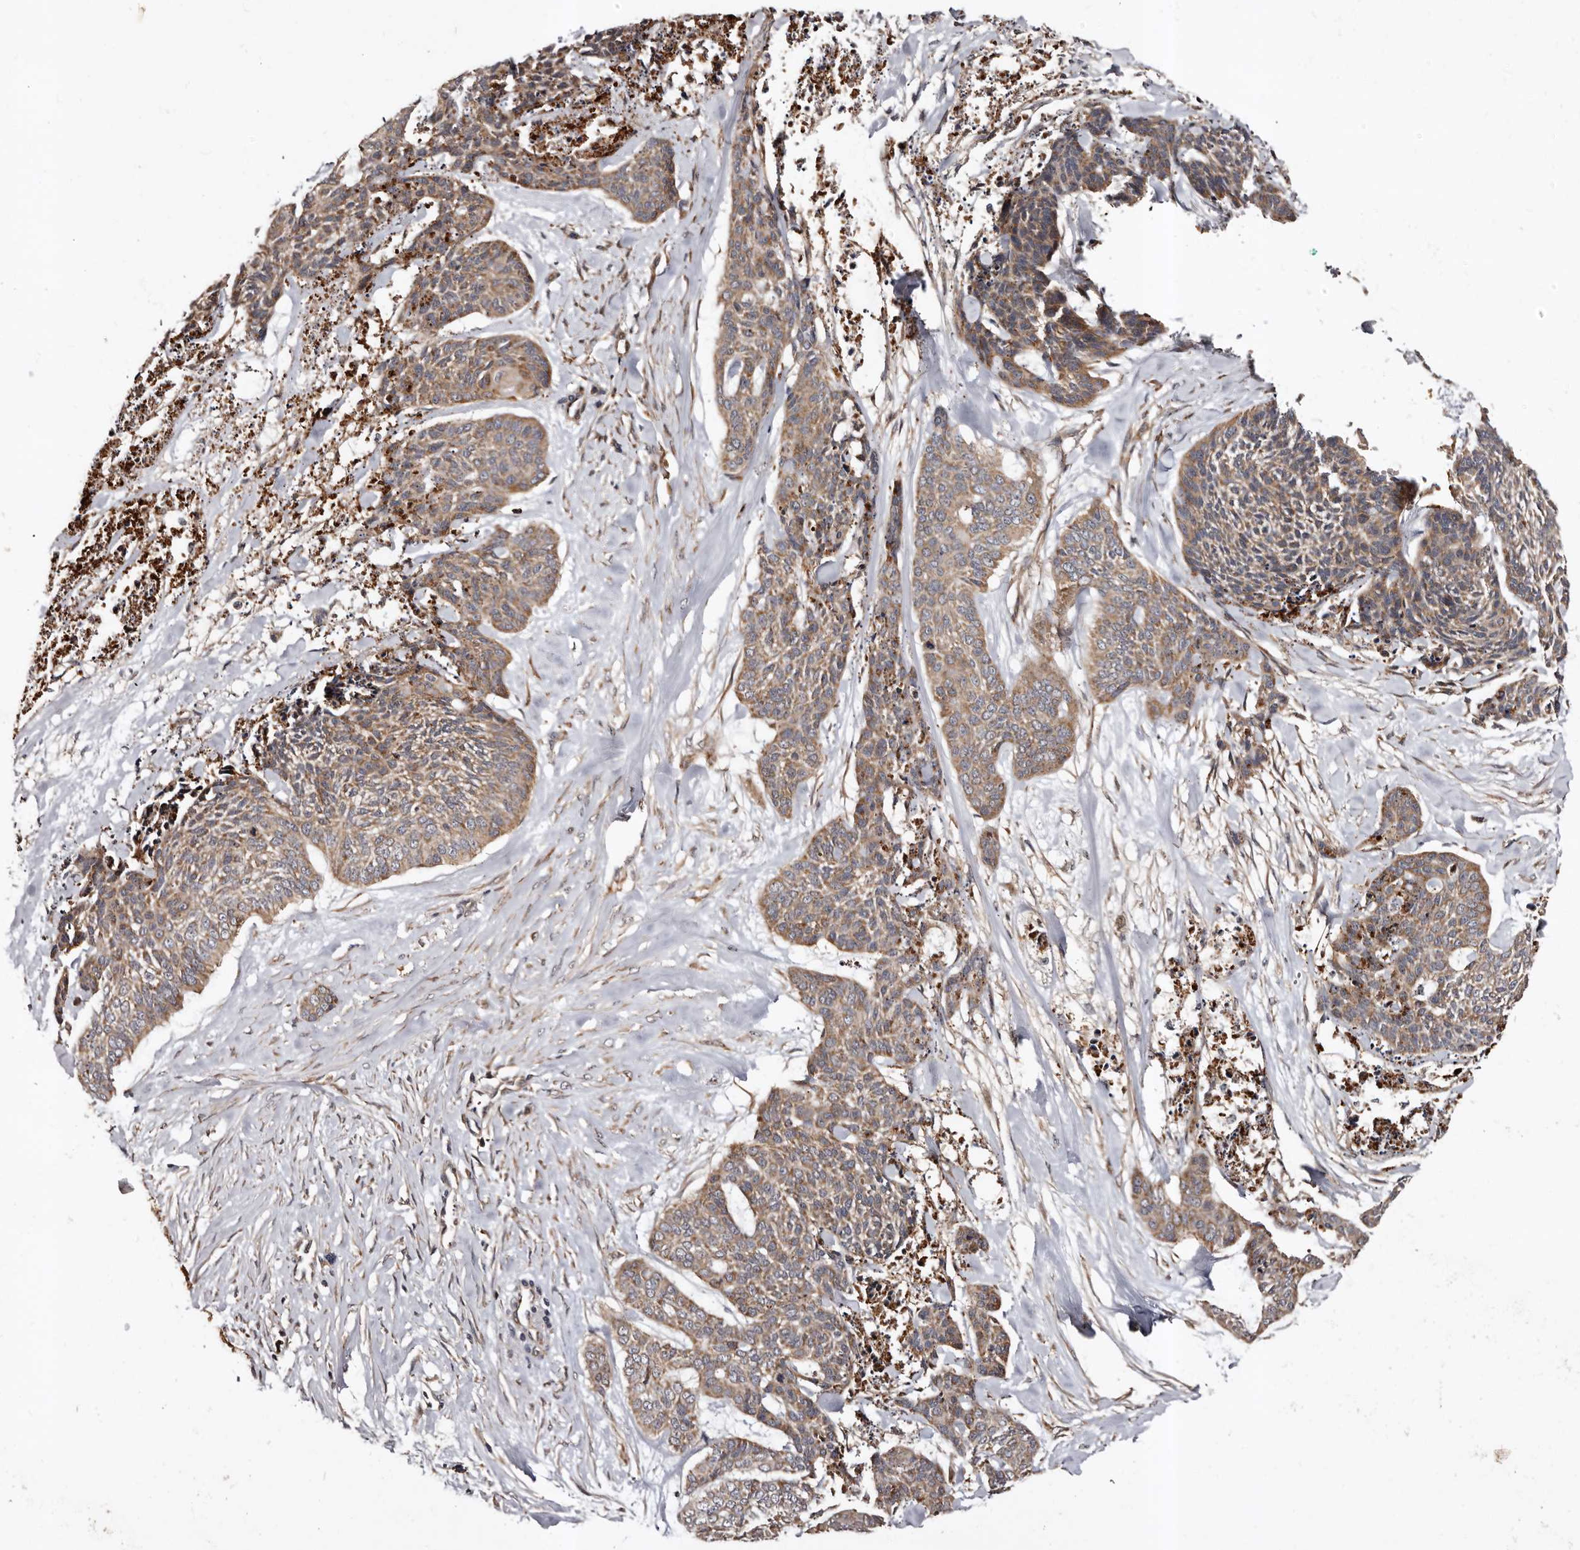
{"staining": {"intensity": "moderate", "quantity": ">75%", "location": "cytoplasmic/membranous"}, "tissue": "skin cancer", "cell_type": "Tumor cells", "image_type": "cancer", "snomed": [{"axis": "morphology", "description": "Basal cell carcinoma"}, {"axis": "topography", "description": "Skin"}], "caption": "Brown immunohistochemical staining in human skin basal cell carcinoma displays moderate cytoplasmic/membranous expression in approximately >75% of tumor cells.", "gene": "BAX", "patient": {"sex": "female", "age": 64}}